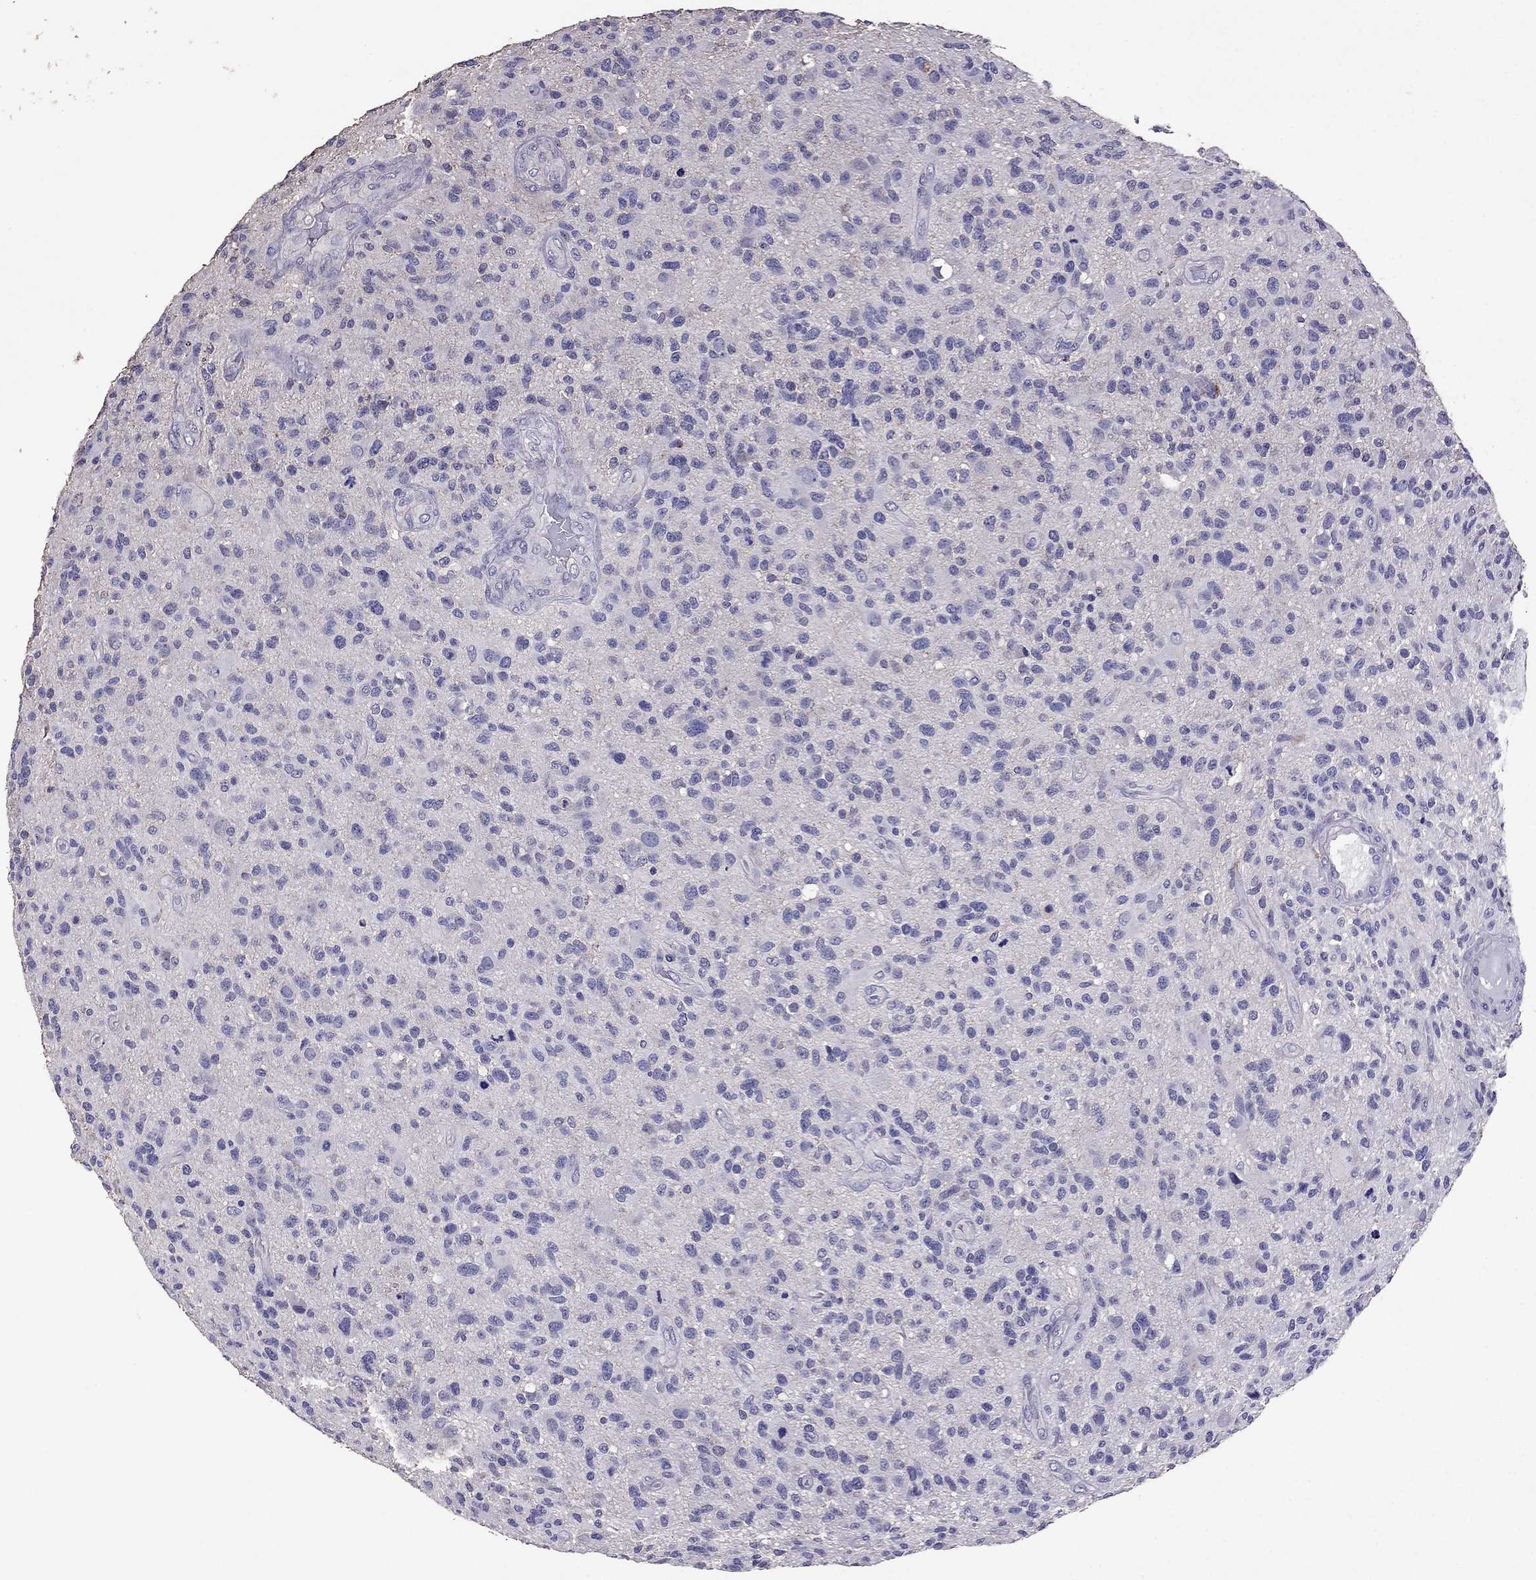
{"staining": {"intensity": "negative", "quantity": "none", "location": "none"}, "tissue": "glioma", "cell_type": "Tumor cells", "image_type": "cancer", "snomed": [{"axis": "morphology", "description": "Glioma, malignant, High grade"}, {"axis": "topography", "description": "Brain"}], "caption": "This is an immunohistochemistry (IHC) micrograph of malignant high-grade glioma. There is no expression in tumor cells.", "gene": "NKX3-1", "patient": {"sex": "male", "age": 47}}